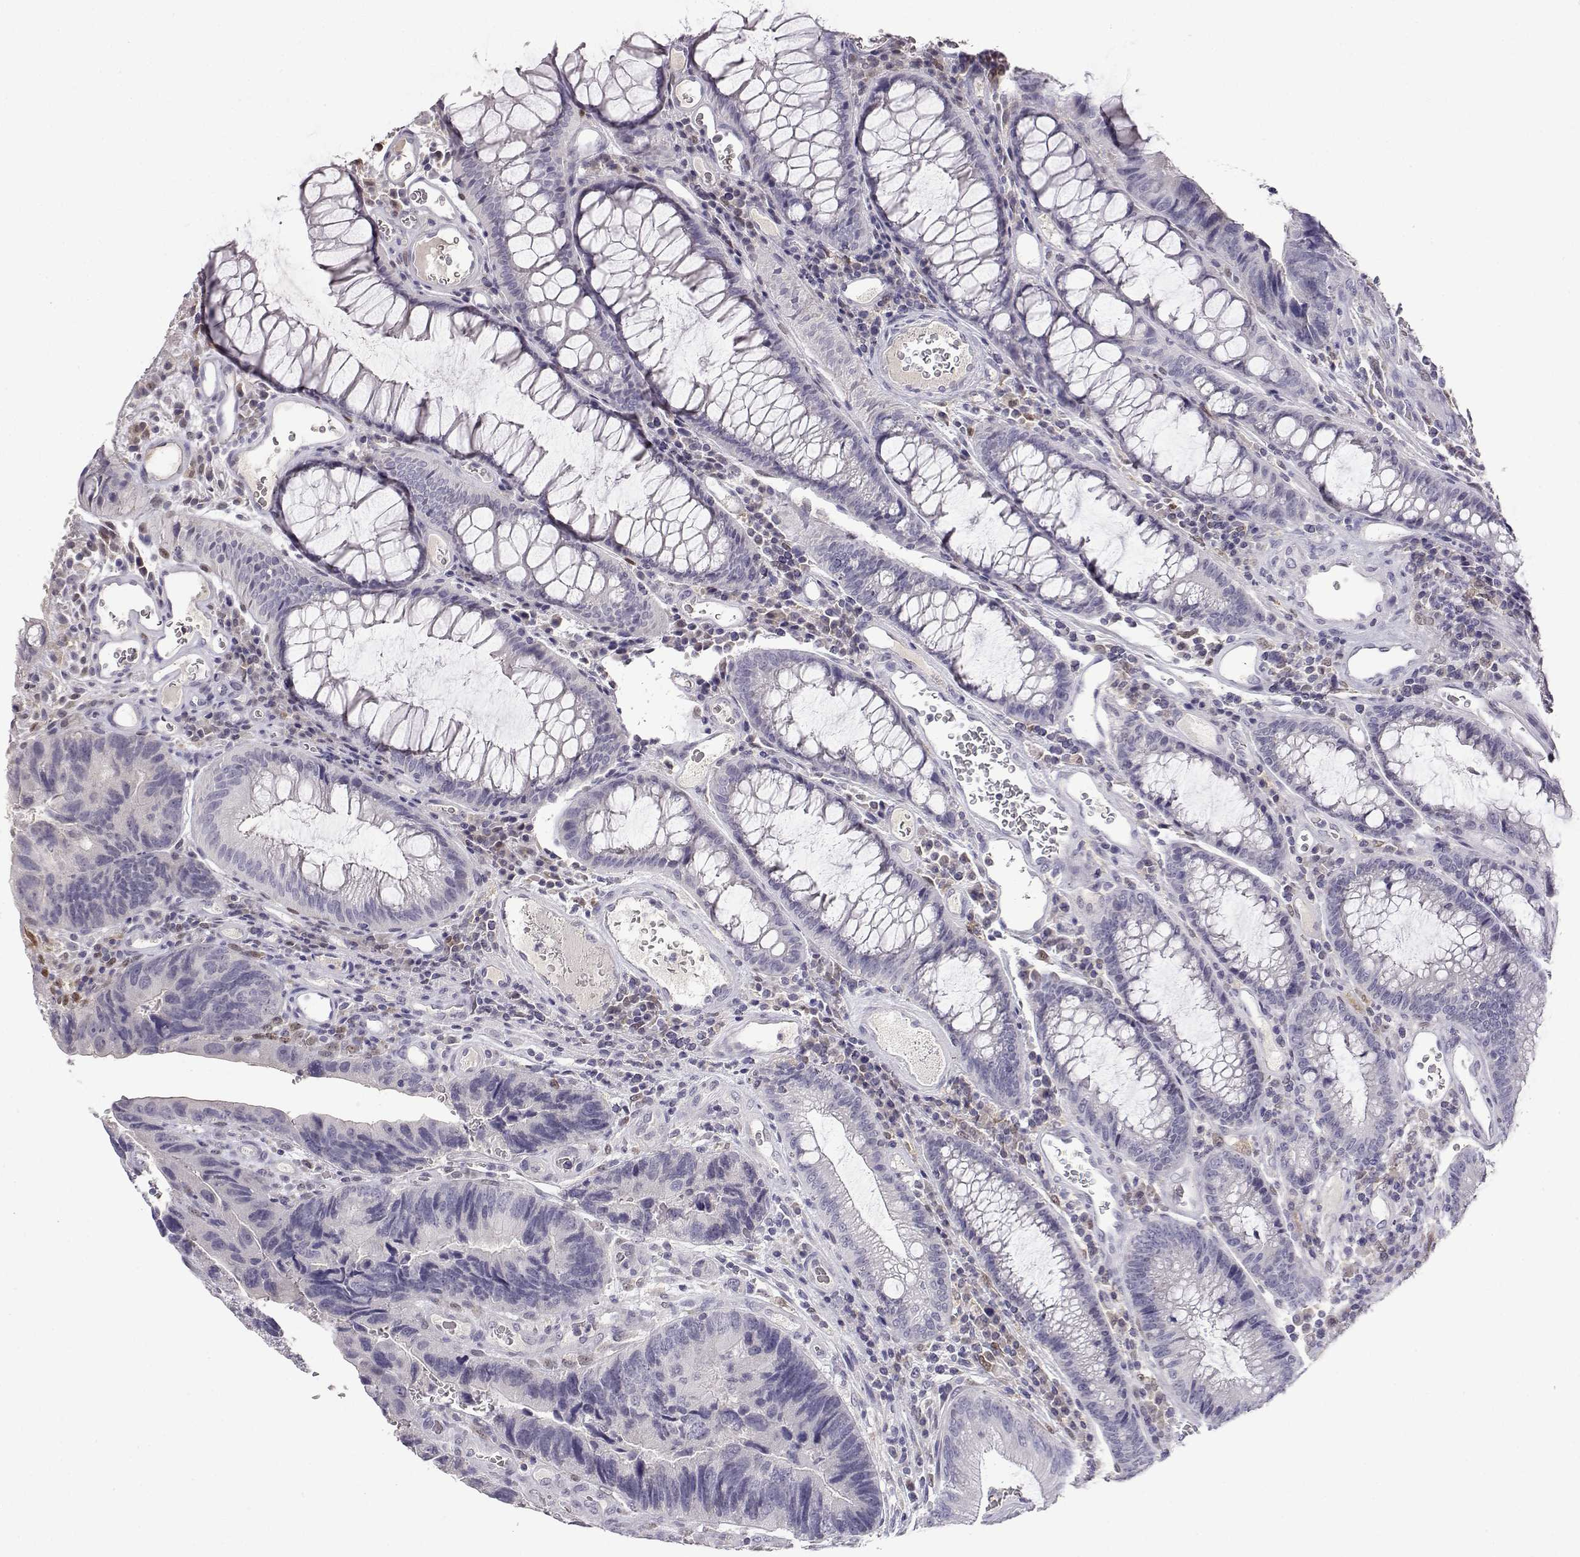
{"staining": {"intensity": "negative", "quantity": "none", "location": "none"}, "tissue": "colorectal cancer", "cell_type": "Tumor cells", "image_type": "cancer", "snomed": [{"axis": "morphology", "description": "Adenocarcinoma, NOS"}, {"axis": "topography", "description": "Colon"}], "caption": "The image reveals no significant staining in tumor cells of adenocarcinoma (colorectal).", "gene": "AKR1B1", "patient": {"sex": "female", "age": 67}}